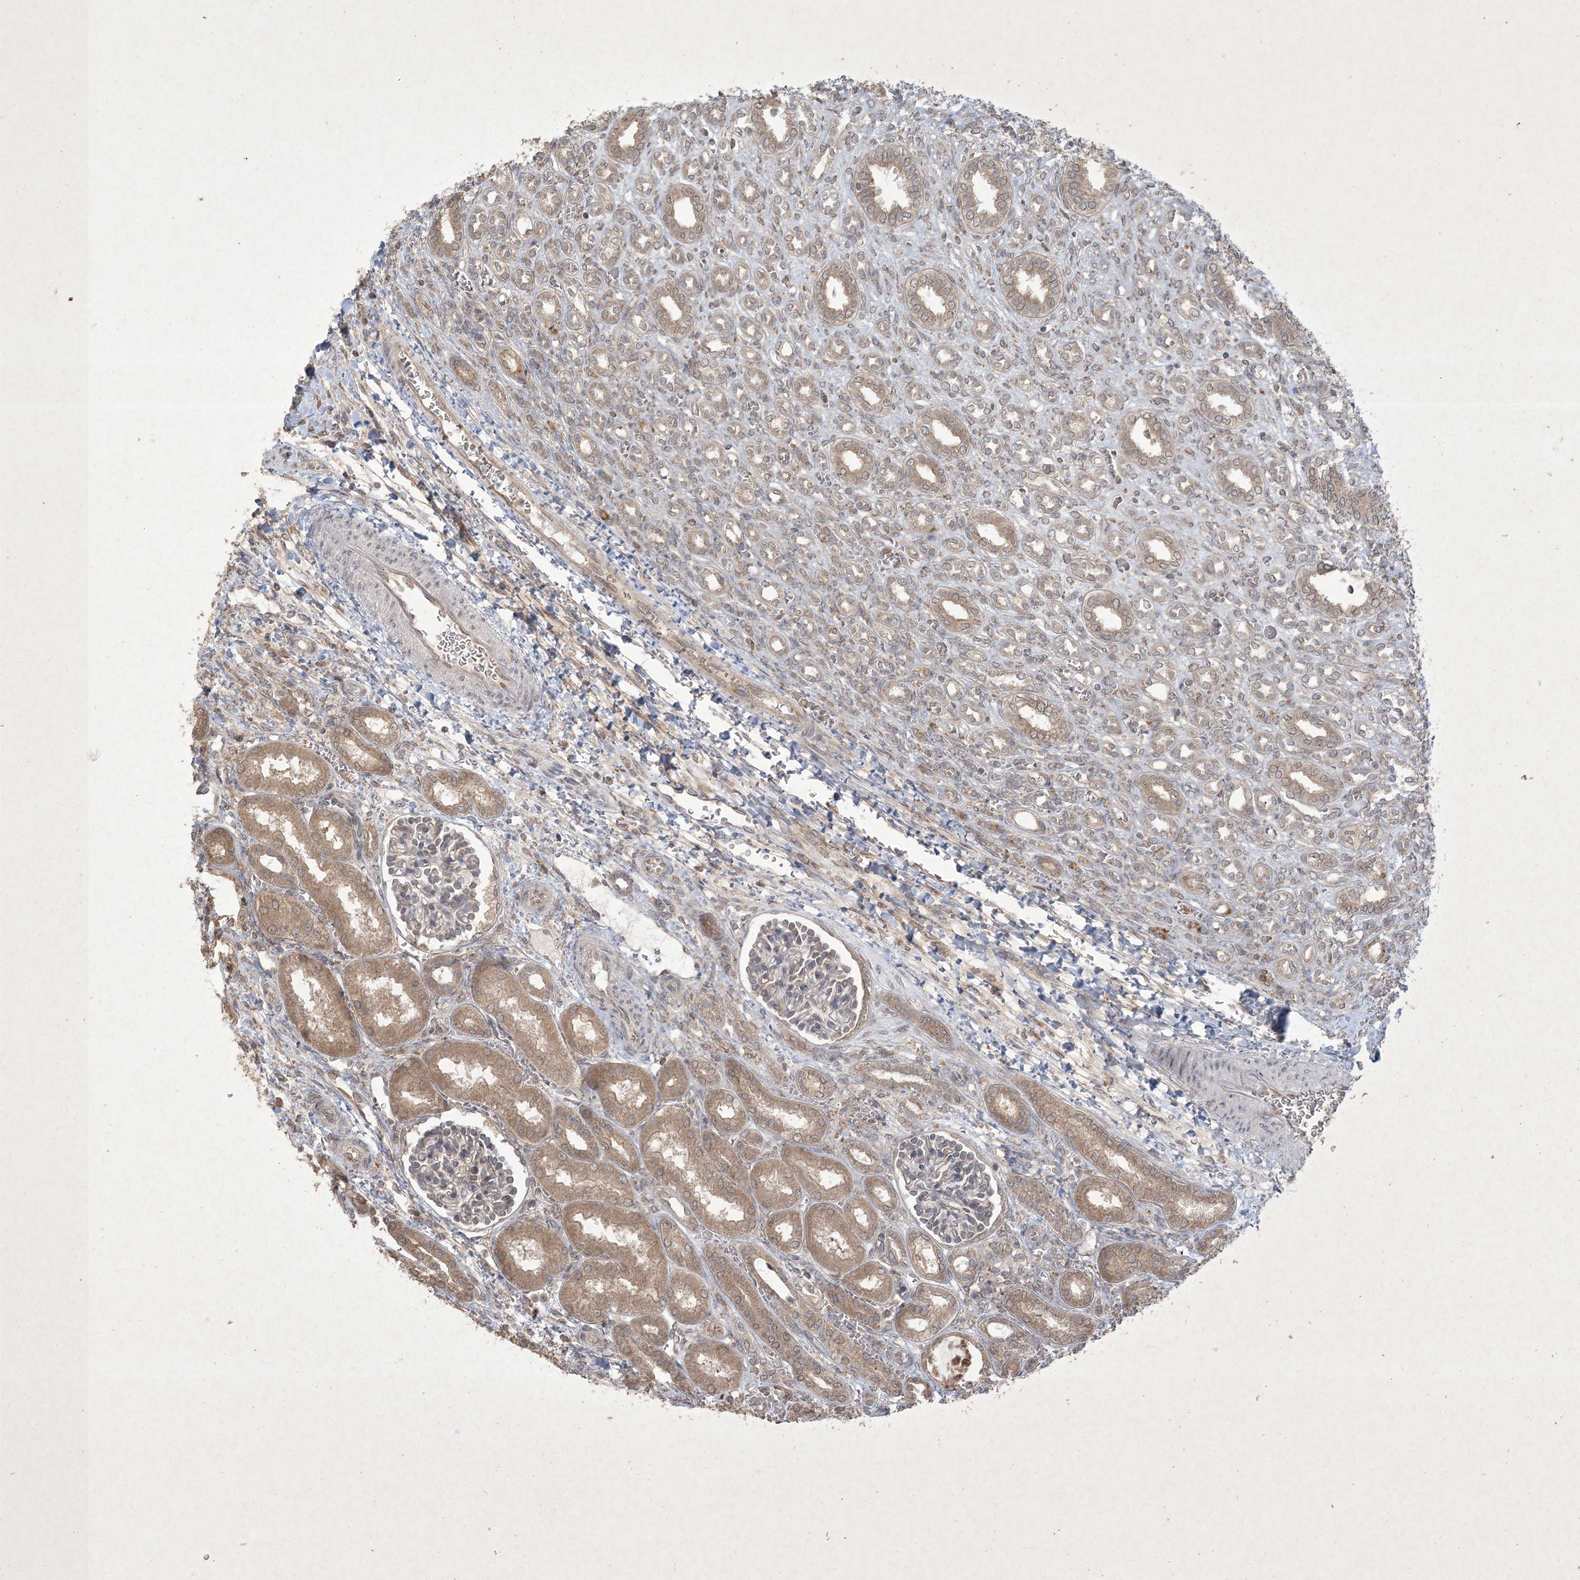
{"staining": {"intensity": "weak", "quantity": "<25%", "location": "cytoplasmic/membranous"}, "tissue": "kidney", "cell_type": "Cells in glomeruli", "image_type": "normal", "snomed": [{"axis": "morphology", "description": "Normal tissue, NOS"}, {"axis": "morphology", "description": "Neoplasm, malignant, NOS"}, {"axis": "topography", "description": "Kidney"}], "caption": "High power microscopy photomicrograph of an immunohistochemistry image of unremarkable kidney, revealing no significant staining in cells in glomeruli. (Immunohistochemistry (ihc), brightfield microscopy, high magnification).", "gene": "NRBP2", "patient": {"sex": "female", "age": 1}}